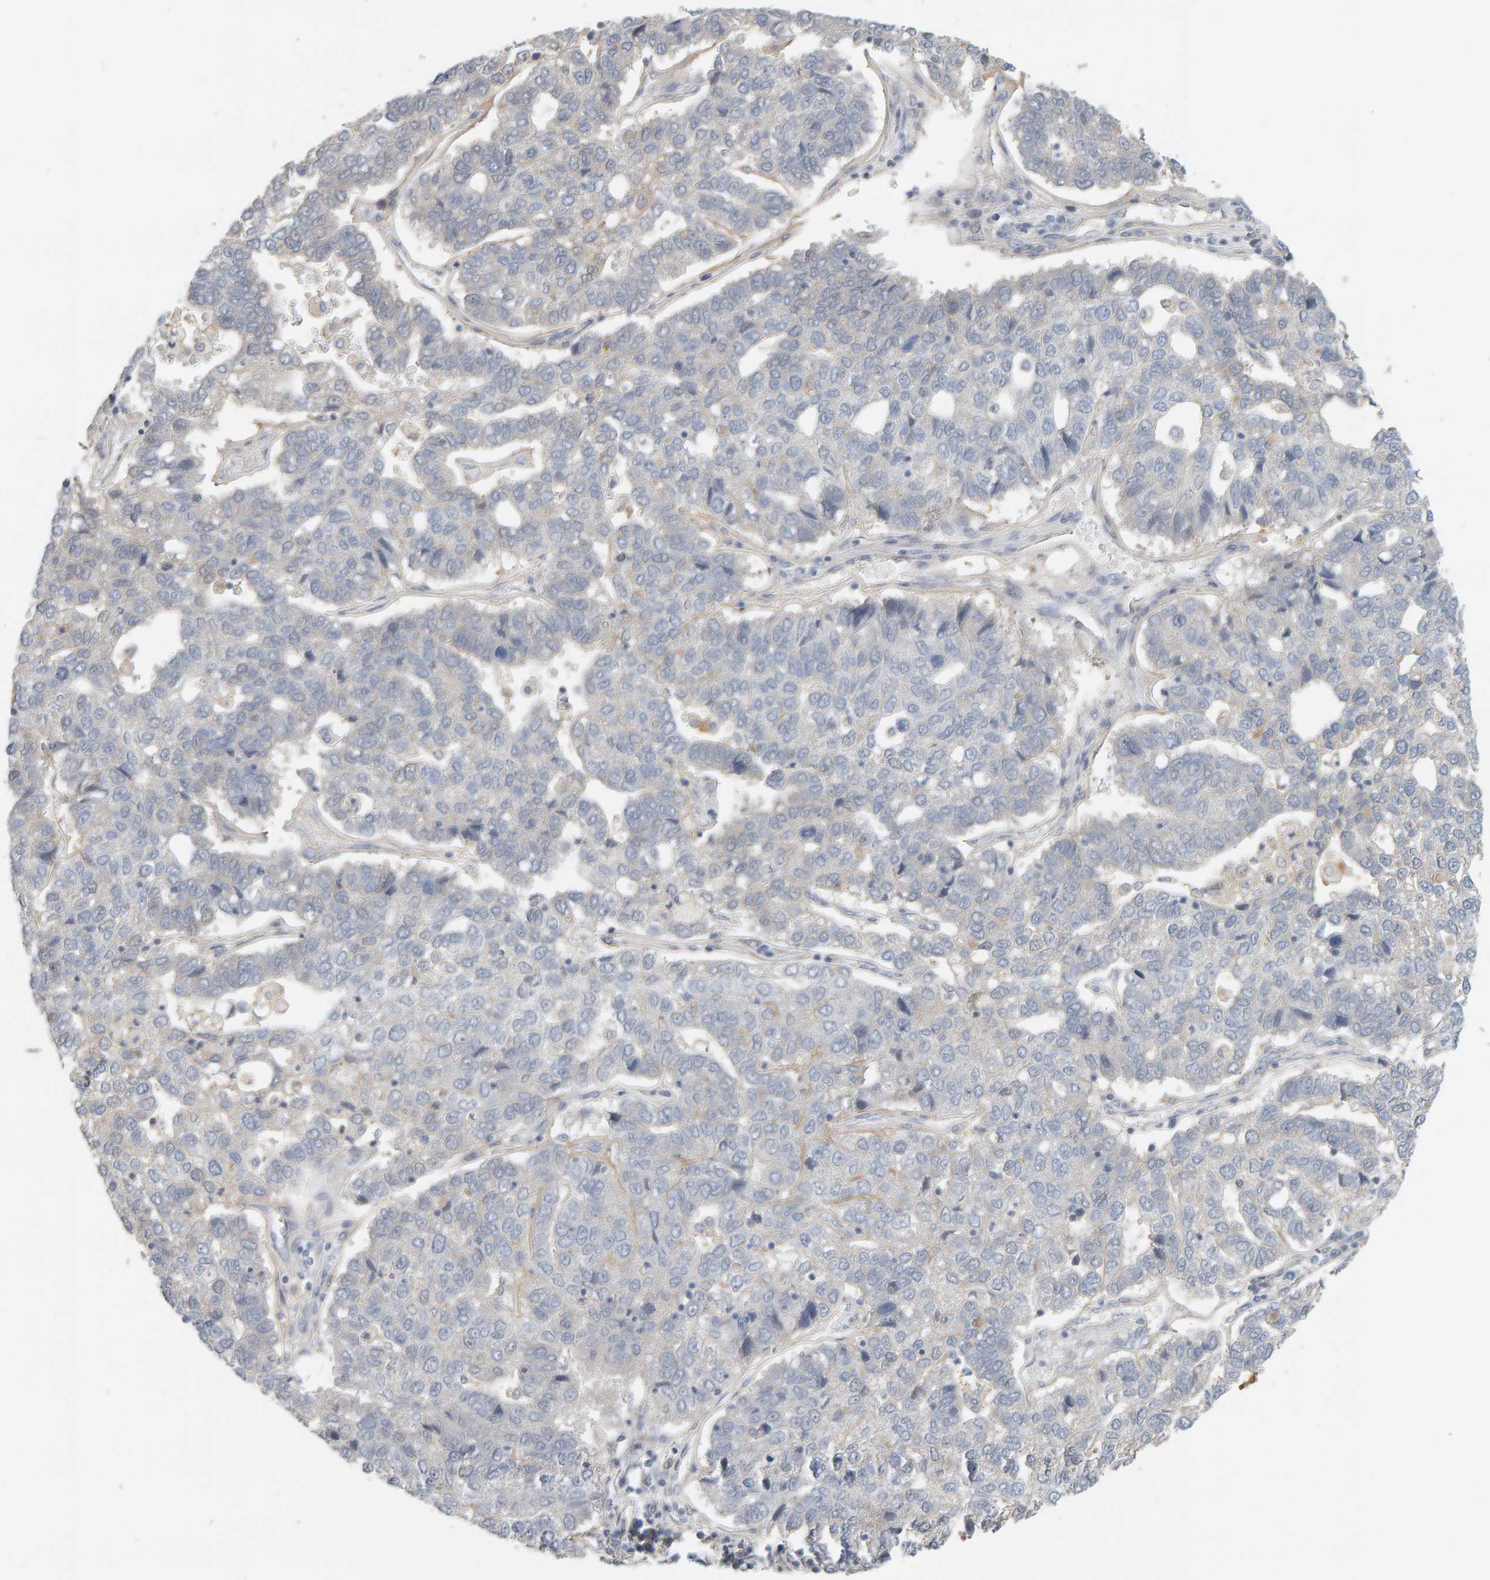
{"staining": {"intensity": "negative", "quantity": "none", "location": "none"}, "tissue": "pancreatic cancer", "cell_type": "Tumor cells", "image_type": "cancer", "snomed": [{"axis": "morphology", "description": "Adenocarcinoma, NOS"}, {"axis": "topography", "description": "Pancreas"}], "caption": "DAB (3,3'-diaminobenzidine) immunohistochemical staining of human adenocarcinoma (pancreatic) reveals no significant staining in tumor cells.", "gene": "GFUS", "patient": {"sex": "female", "age": 61}}